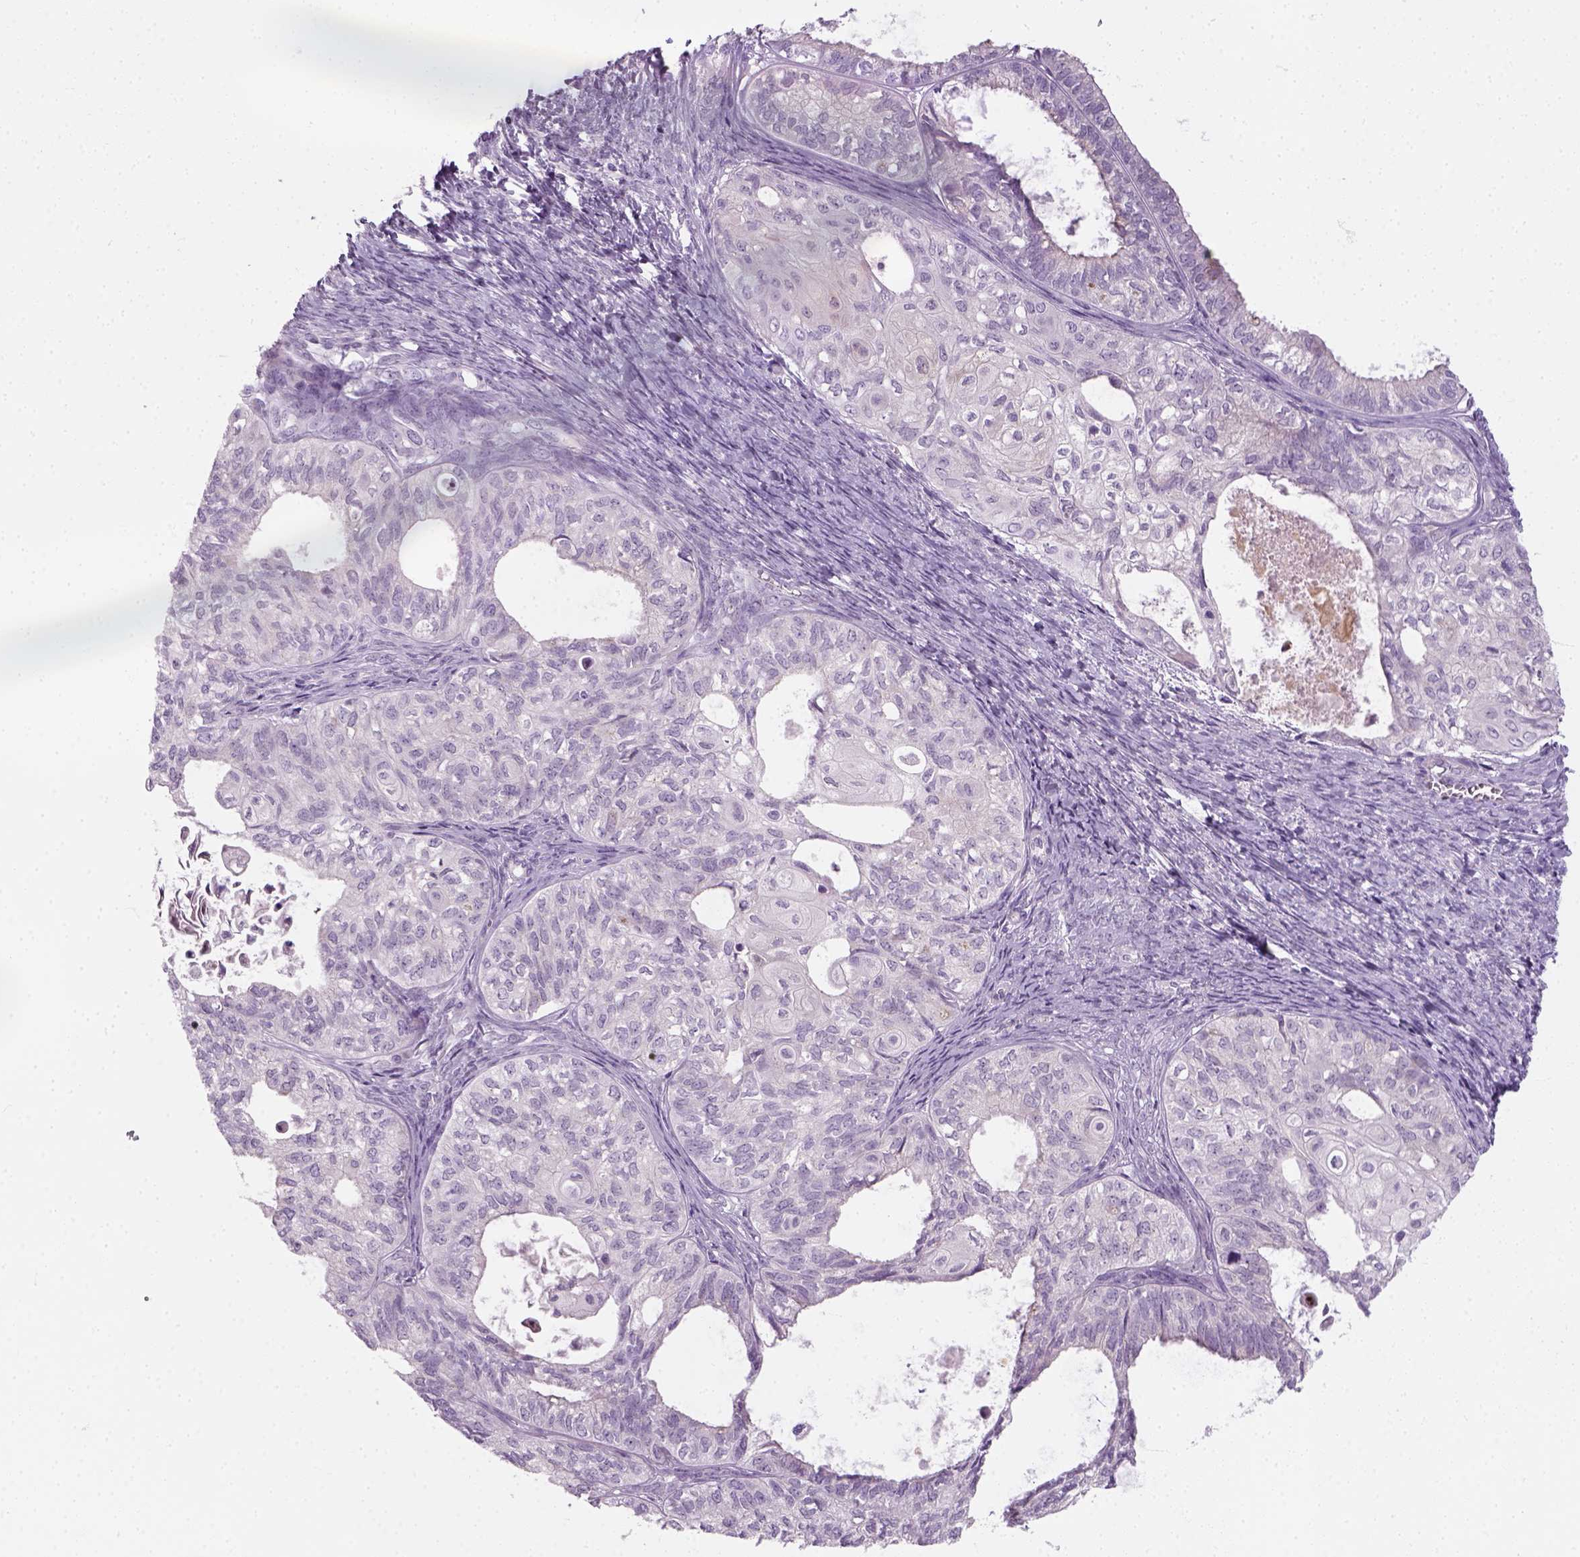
{"staining": {"intensity": "negative", "quantity": "none", "location": "none"}, "tissue": "ovarian cancer", "cell_type": "Tumor cells", "image_type": "cancer", "snomed": [{"axis": "morphology", "description": "Carcinoma, endometroid"}, {"axis": "topography", "description": "Ovary"}], "caption": "Ovarian endometroid carcinoma was stained to show a protein in brown. There is no significant positivity in tumor cells.", "gene": "IL4", "patient": {"sex": "female", "age": 64}}